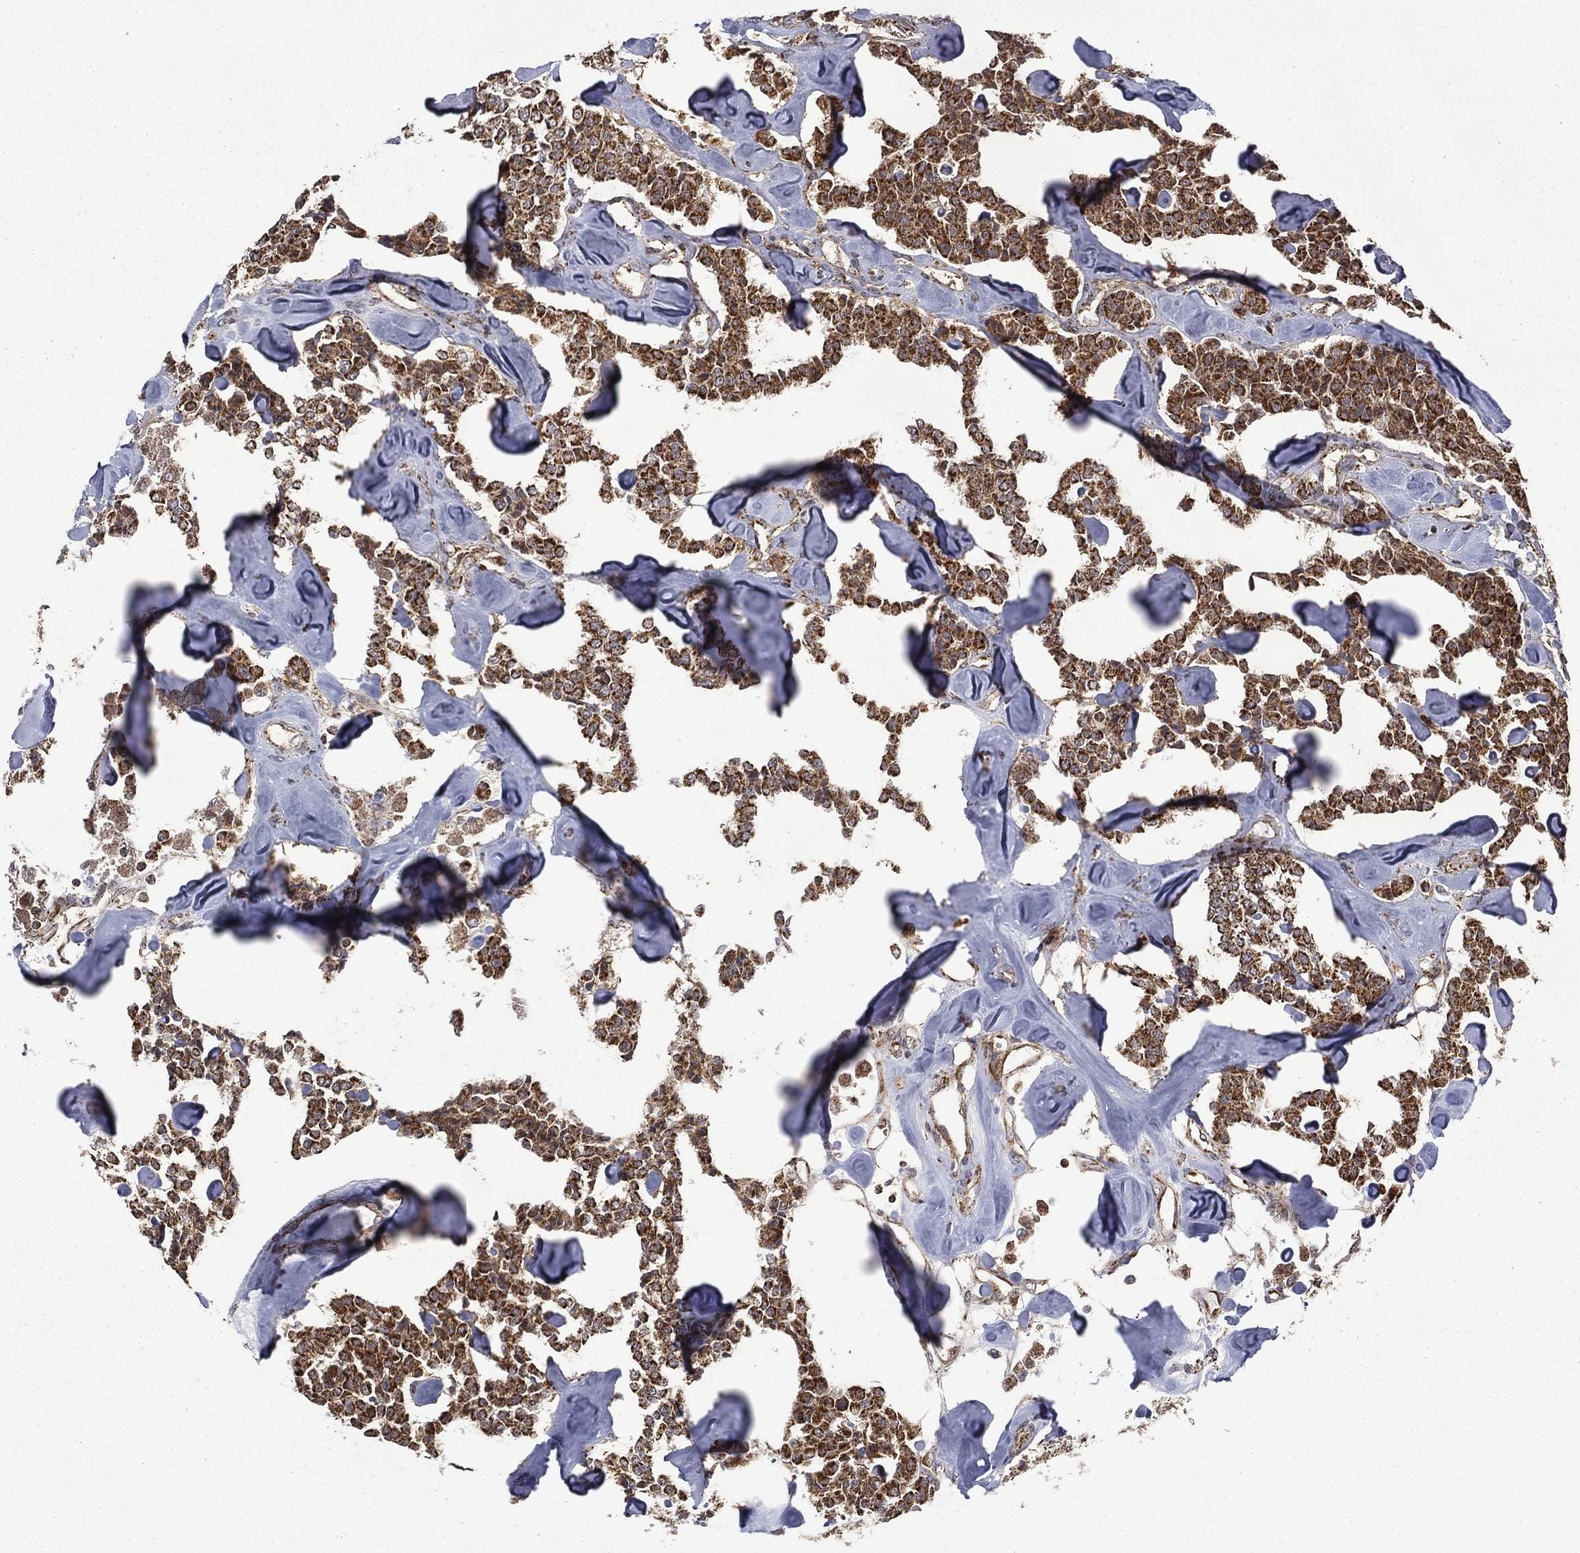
{"staining": {"intensity": "strong", "quantity": ">75%", "location": "cytoplasmic/membranous"}, "tissue": "carcinoid", "cell_type": "Tumor cells", "image_type": "cancer", "snomed": [{"axis": "morphology", "description": "Carcinoid, malignant, NOS"}, {"axis": "topography", "description": "Pancreas"}], "caption": "Immunohistochemistry (IHC) staining of malignant carcinoid, which exhibits high levels of strong cytoplasmic/membranous staining in about >75% of tumor cells indicating strong cytoplasmic/membranous protein staining. The staining was performed using DAB (3,3'-diaminobenzidine) (brown) for protein detection and nuclei were counterstained in hematoxylin (blue).", "gene": "GIMAP6", "patient": {"sex": "male", "age": 41}}